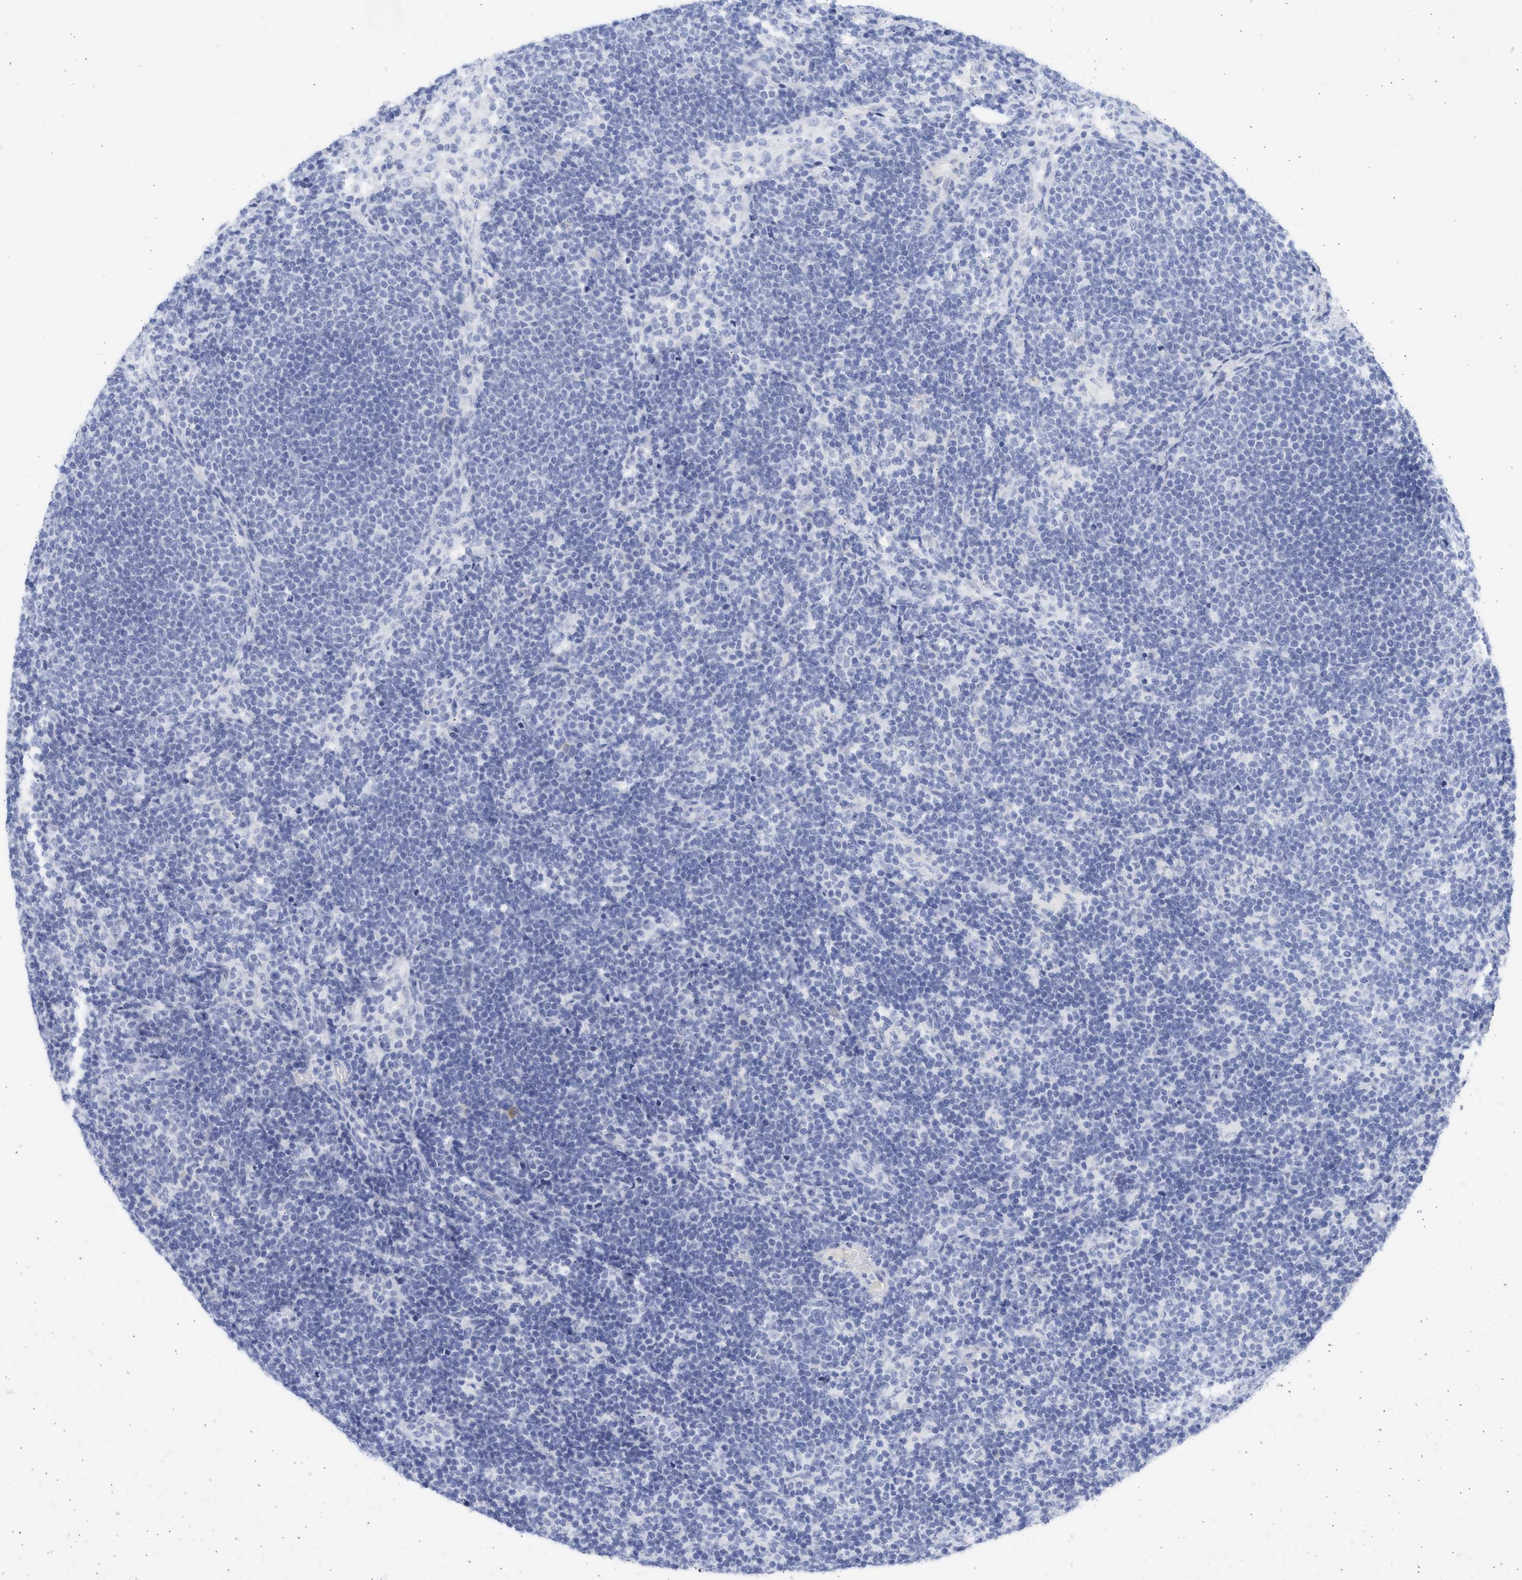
{"staining": {"intensity": "negative", "quantity": "none", "location": "none"}, "tissue": "lymph node", "cell_type": "Germinal center cells", "image_type": "normal", "snomed": [{"axis": "morphology", "description": "Normal tissue, NOS"}, {"axis": "morphology", "description": "Carcinoid, malignant, NOS"}, {"axis": "topography", "description": "Lymph node"}], "caption": "This is a photomicrograph of immunohistochemistry staining of unremarkable lymph node, which shows no staining in germinal center cells.", "gene": "SPATA3", "patient": {"sex": "male", "age": 47}}